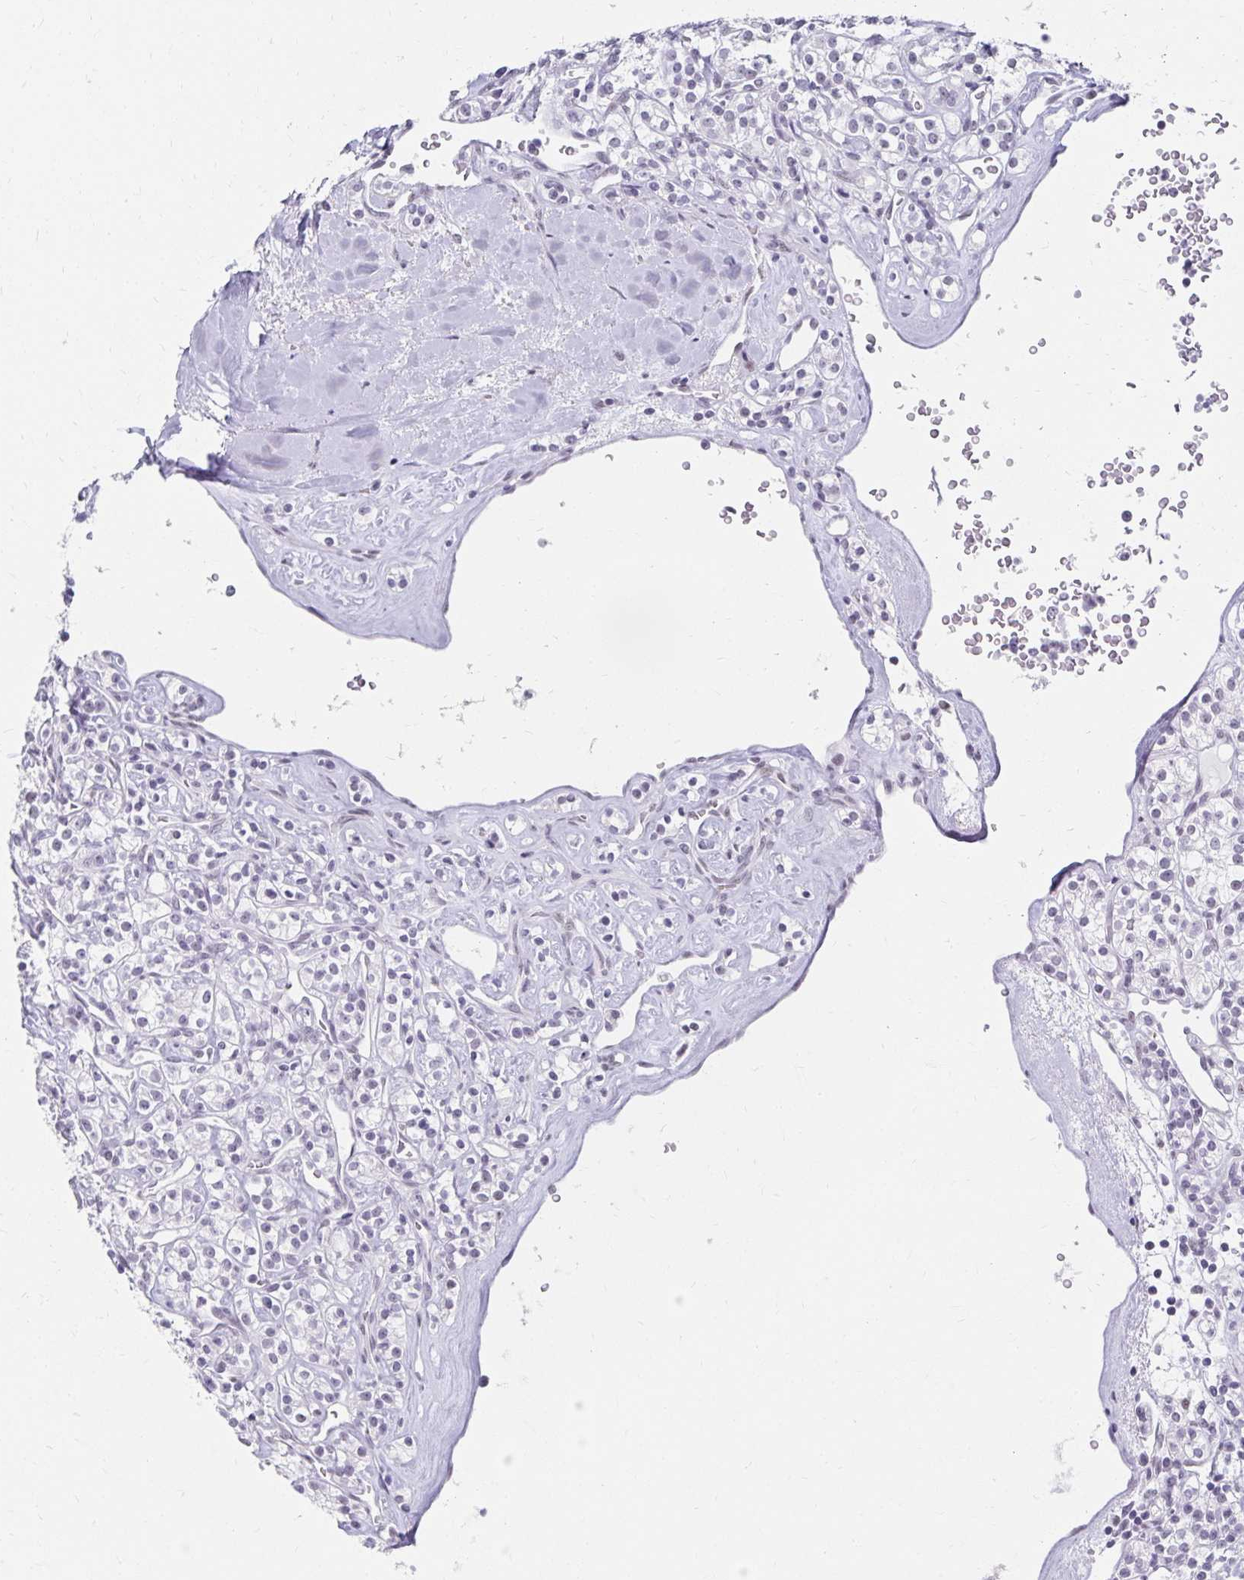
{"staining": {"intensity": "negative", "quantity": "none", "location": "none"}, "tissue": "renal cancer", "cell_type": "Tumor cells", "image_type": "cancer", "snomed": [{"axis": "morphology", "description": "Adenocarcinoma, NOS"}, {"axis": "topography", "description": "Kidney"}], "caption": "A micrograph of human renal adenocarcinoma is negative for staining in tumor cells.", "gene": "C20orf85", "patient": {"sex": "male", "age": 77}}